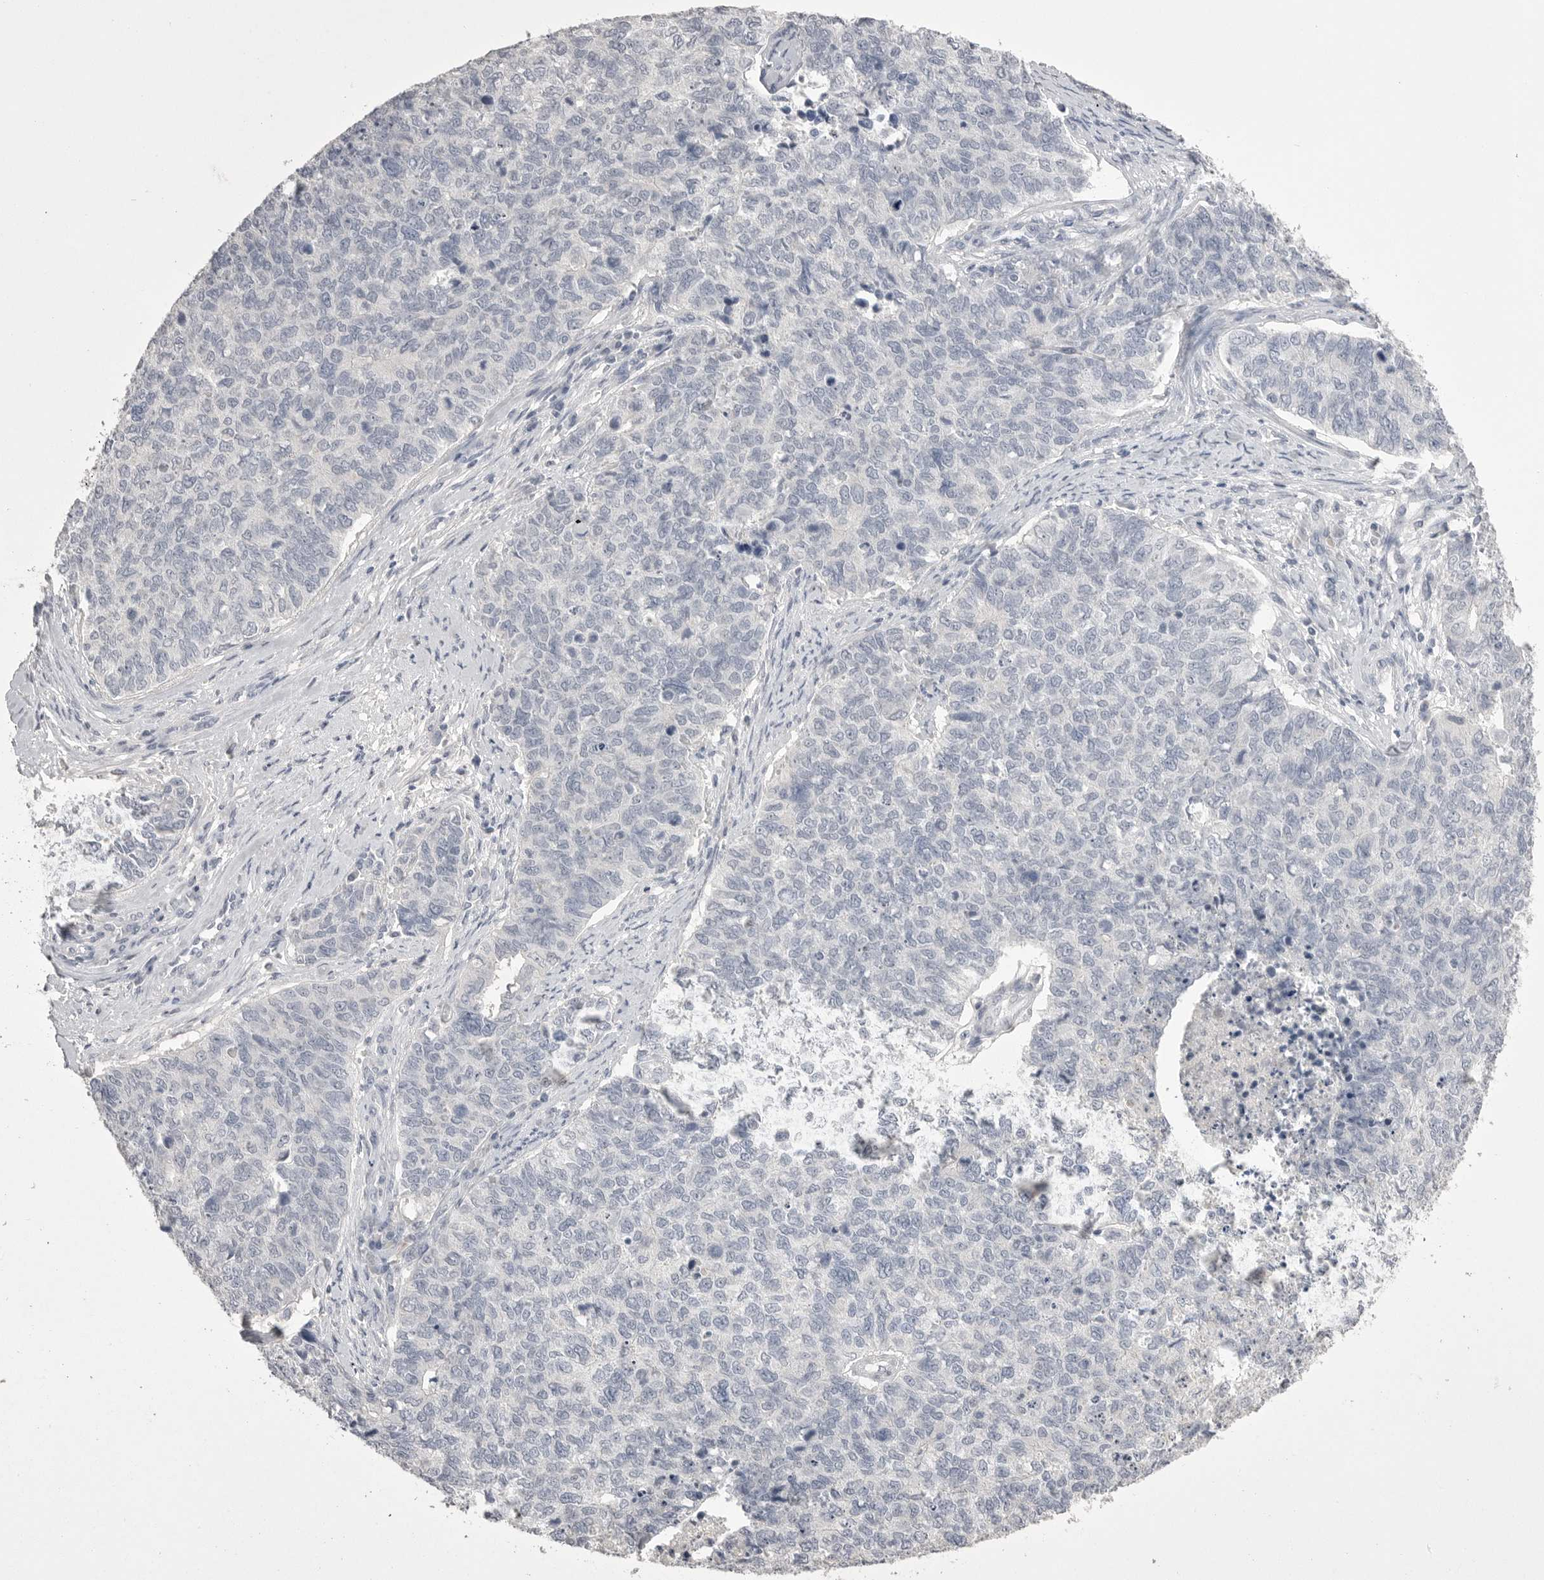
{"staining": {"intensity": "negative", "quantity": "none", "location": "none"}, "tissue": "cervical cancer", "cell_type": "Tumor cells", "image_type": "cancer", "snomed": [{"axis": "morphology", "description": "Squamous cell carcinoma, NOS"}, {"axis": "topography", "description": "Cervix"}], "caption": "High magnification brightfield microscopy of cervical squamous cell carcinoma stained with DAB (brown) and counterstained with hematoxylin (blue): tumor cells show no significant positivity. The staining is performed using DAB (3,3'-diaminobenzidine) brown chromogen with nuclei counter-stained in using hematoxylin.", "gene": "CPB1", "patient": {"sex": "female", "age": 63}}